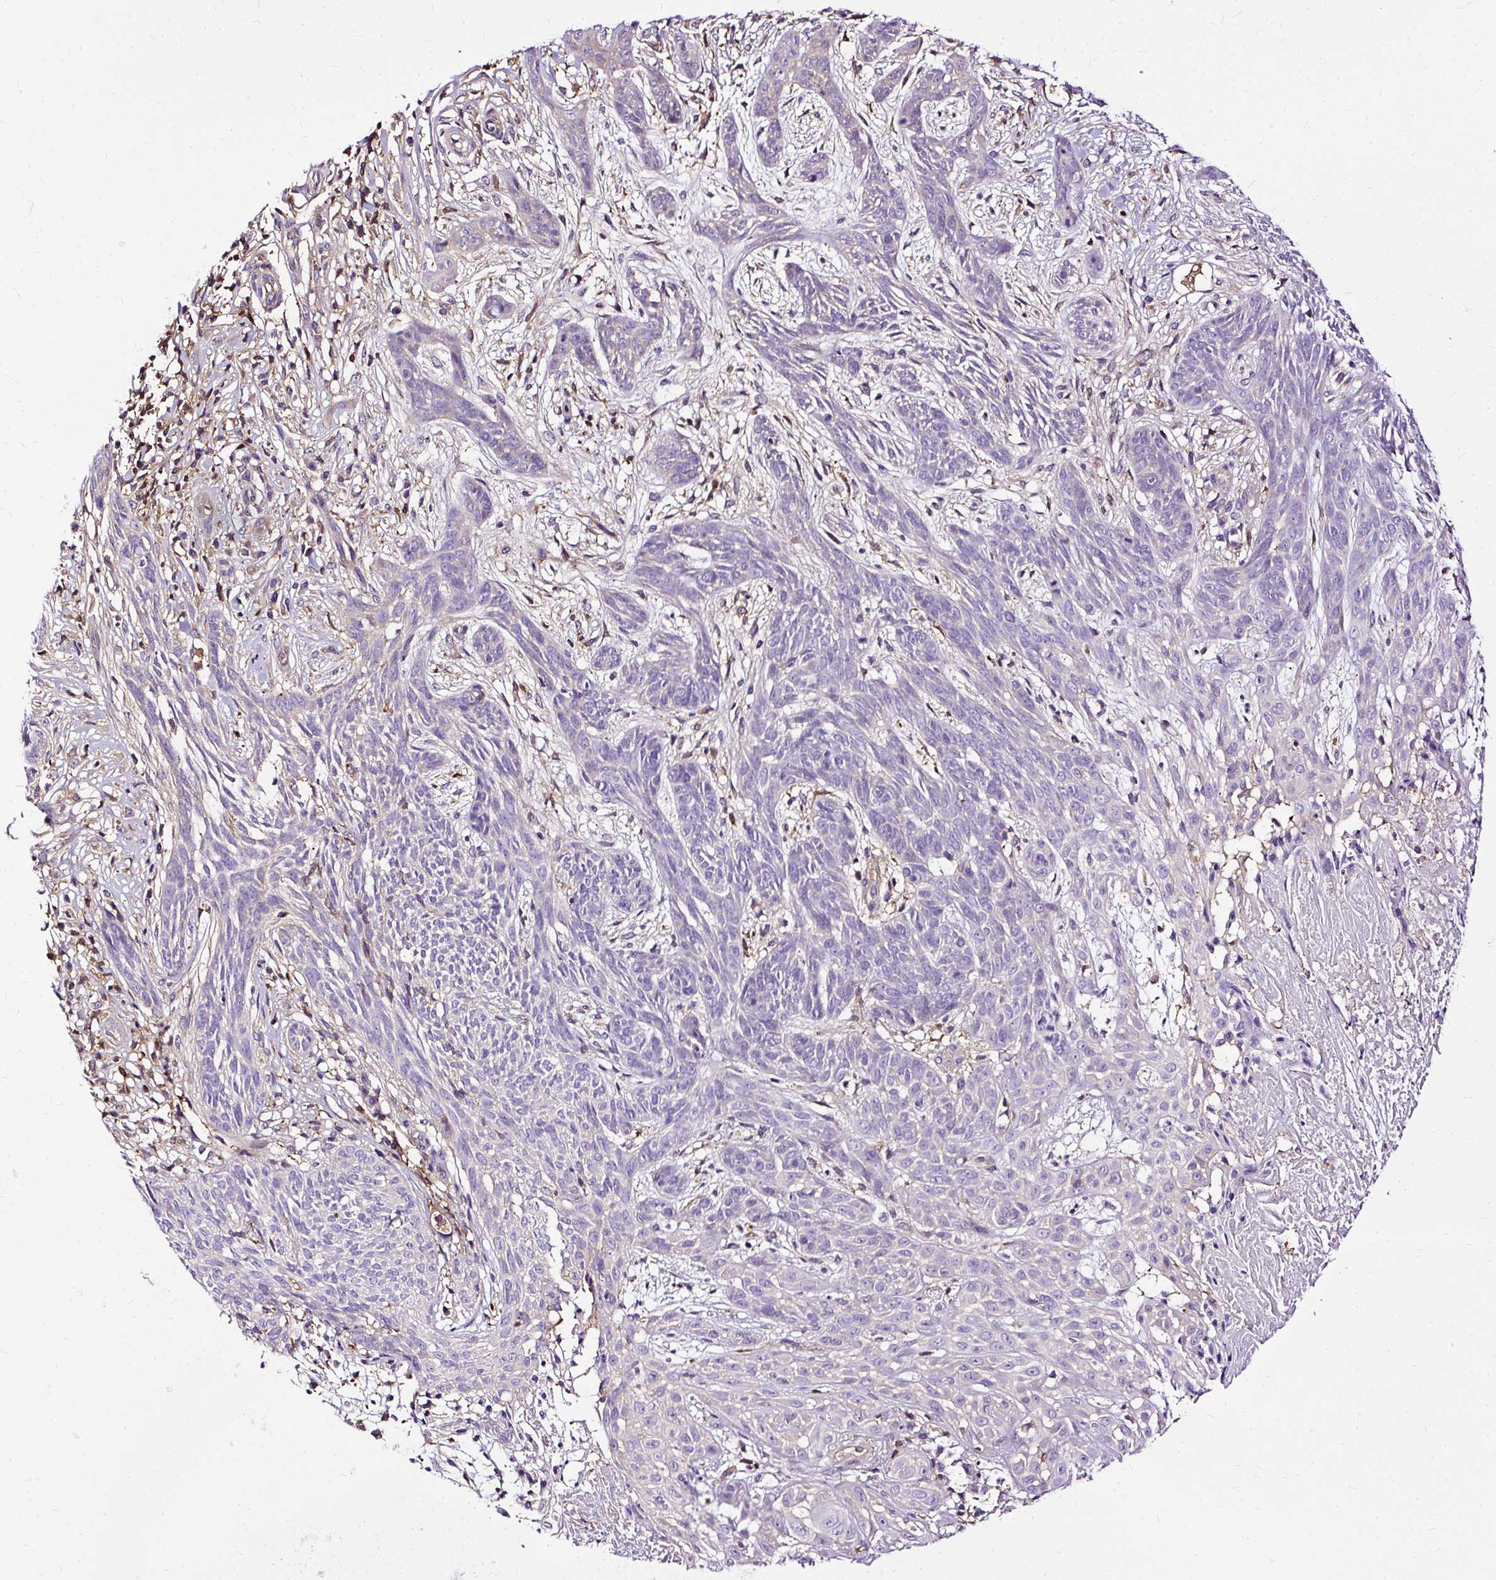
{"staining": {"intensity": "negative", "quantity": "none", "location": "none"}, "tissue": "skin cancer", "cell_type": "Tumor cells", "image_type": "cancer", "snomed": [{"axis": "morphology", "description": "Basal cell carcinoma"}, {"axis": "topography", "description": "Skin"}, {"axis": "topography", "description": "Skin, foot"}], "caption": "High magnification brightfield microscopy of skin cancer (basal cell carcinoma) stained with DAB (3,3'-diaminobenzidine) (brown) and counterstained with hematoxylin (blue): tumor cells show no significant positivity.", "gene": "TWF2", "patient": {"sex": "female", "age": 86}}